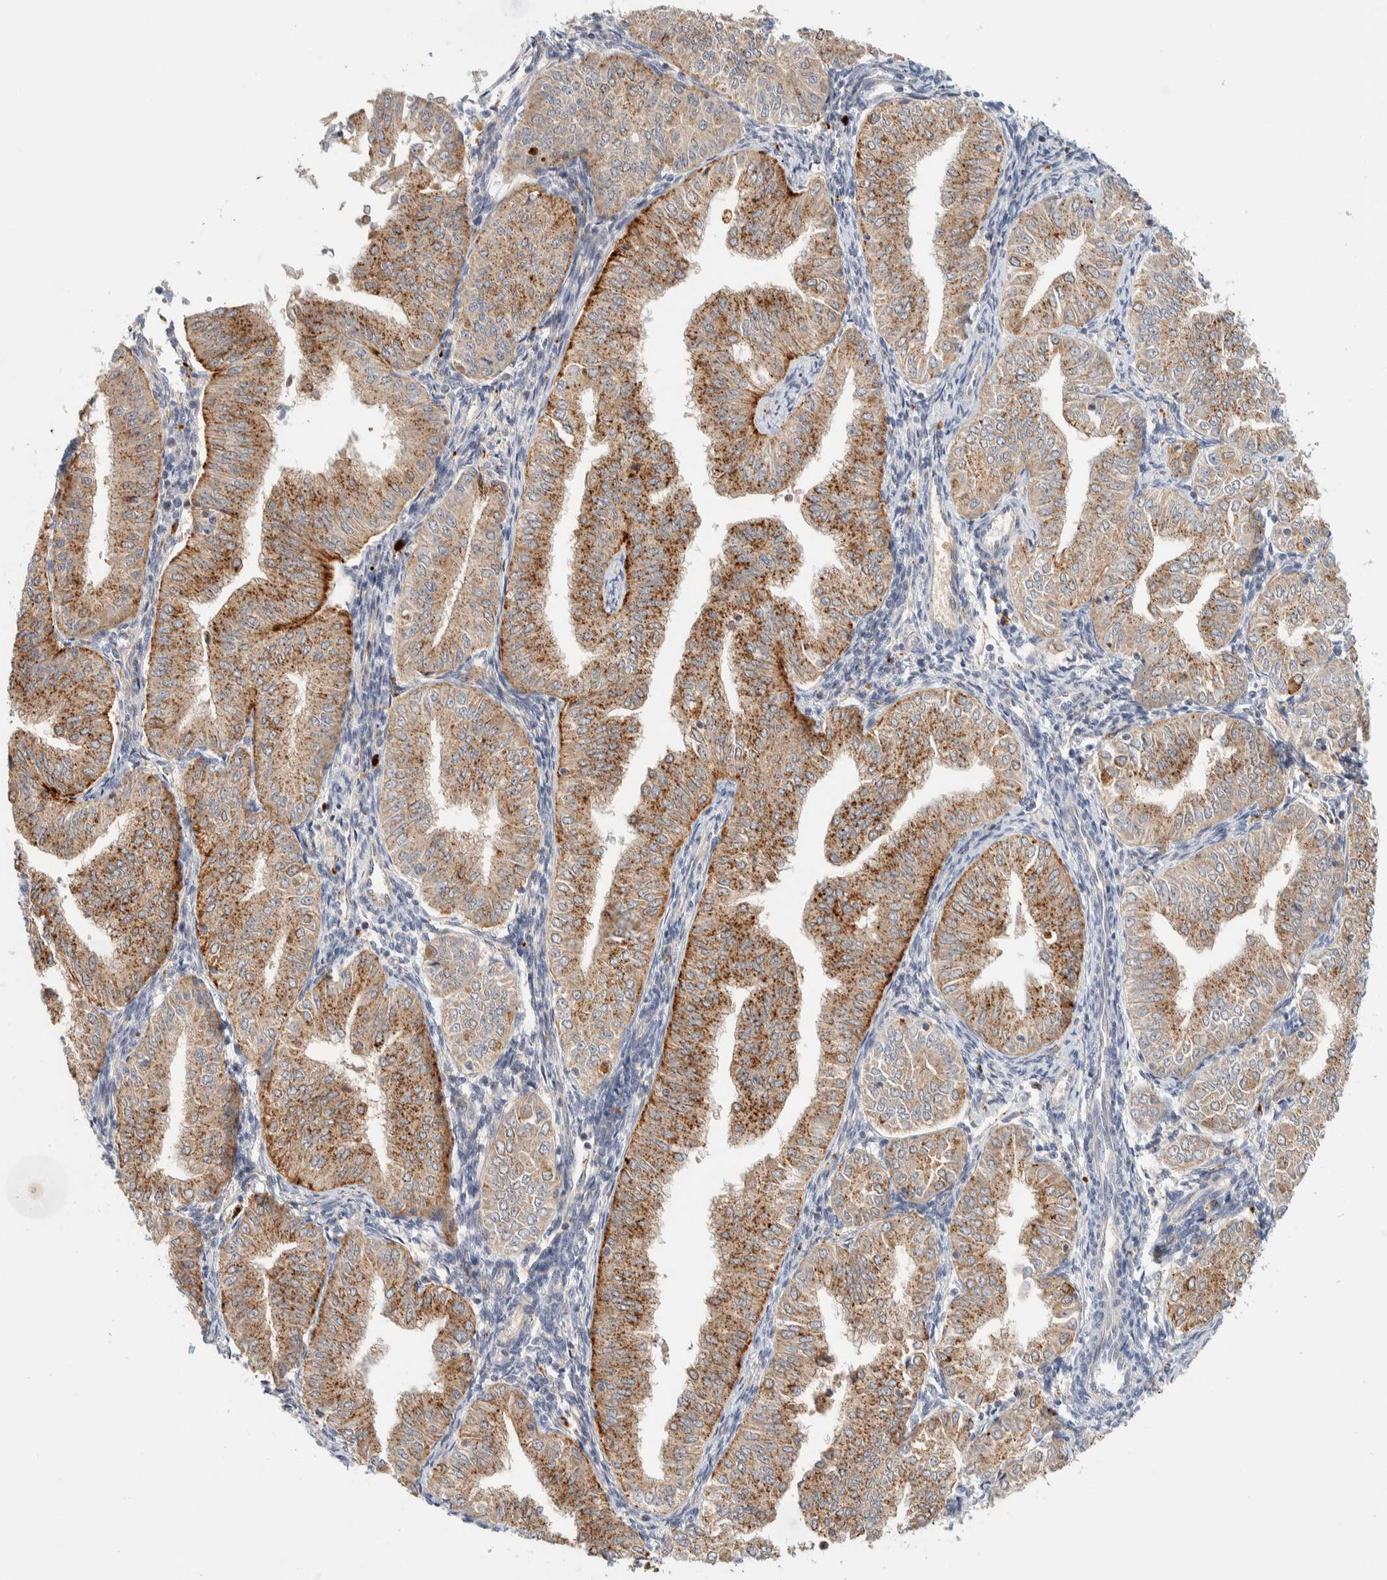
{"staining": {"intensity": "moderate", "quantity": ">75%", "location": "cytoplasmic/membranous"}, "tissue": "endometrial cancer", "cell_type": "Tumor cells", "image_type": "cancer", "snomed": [{"axis": "morphology", "description": "Normal tissue, NOS"}, {"axis": "morphology", "description": "Adenocarcinoma, NOS"}, {"axis": "topography", "description": "Endometrium"}], "caption": "This is a histology image of immunohistochemistry (IHC) staining of endometrial cancer, which shows moderate staining in the cytoplasmic/membranous of tumor cells.", "gene": "GCLM", "patient": {"sex": "female", "age": 53}}